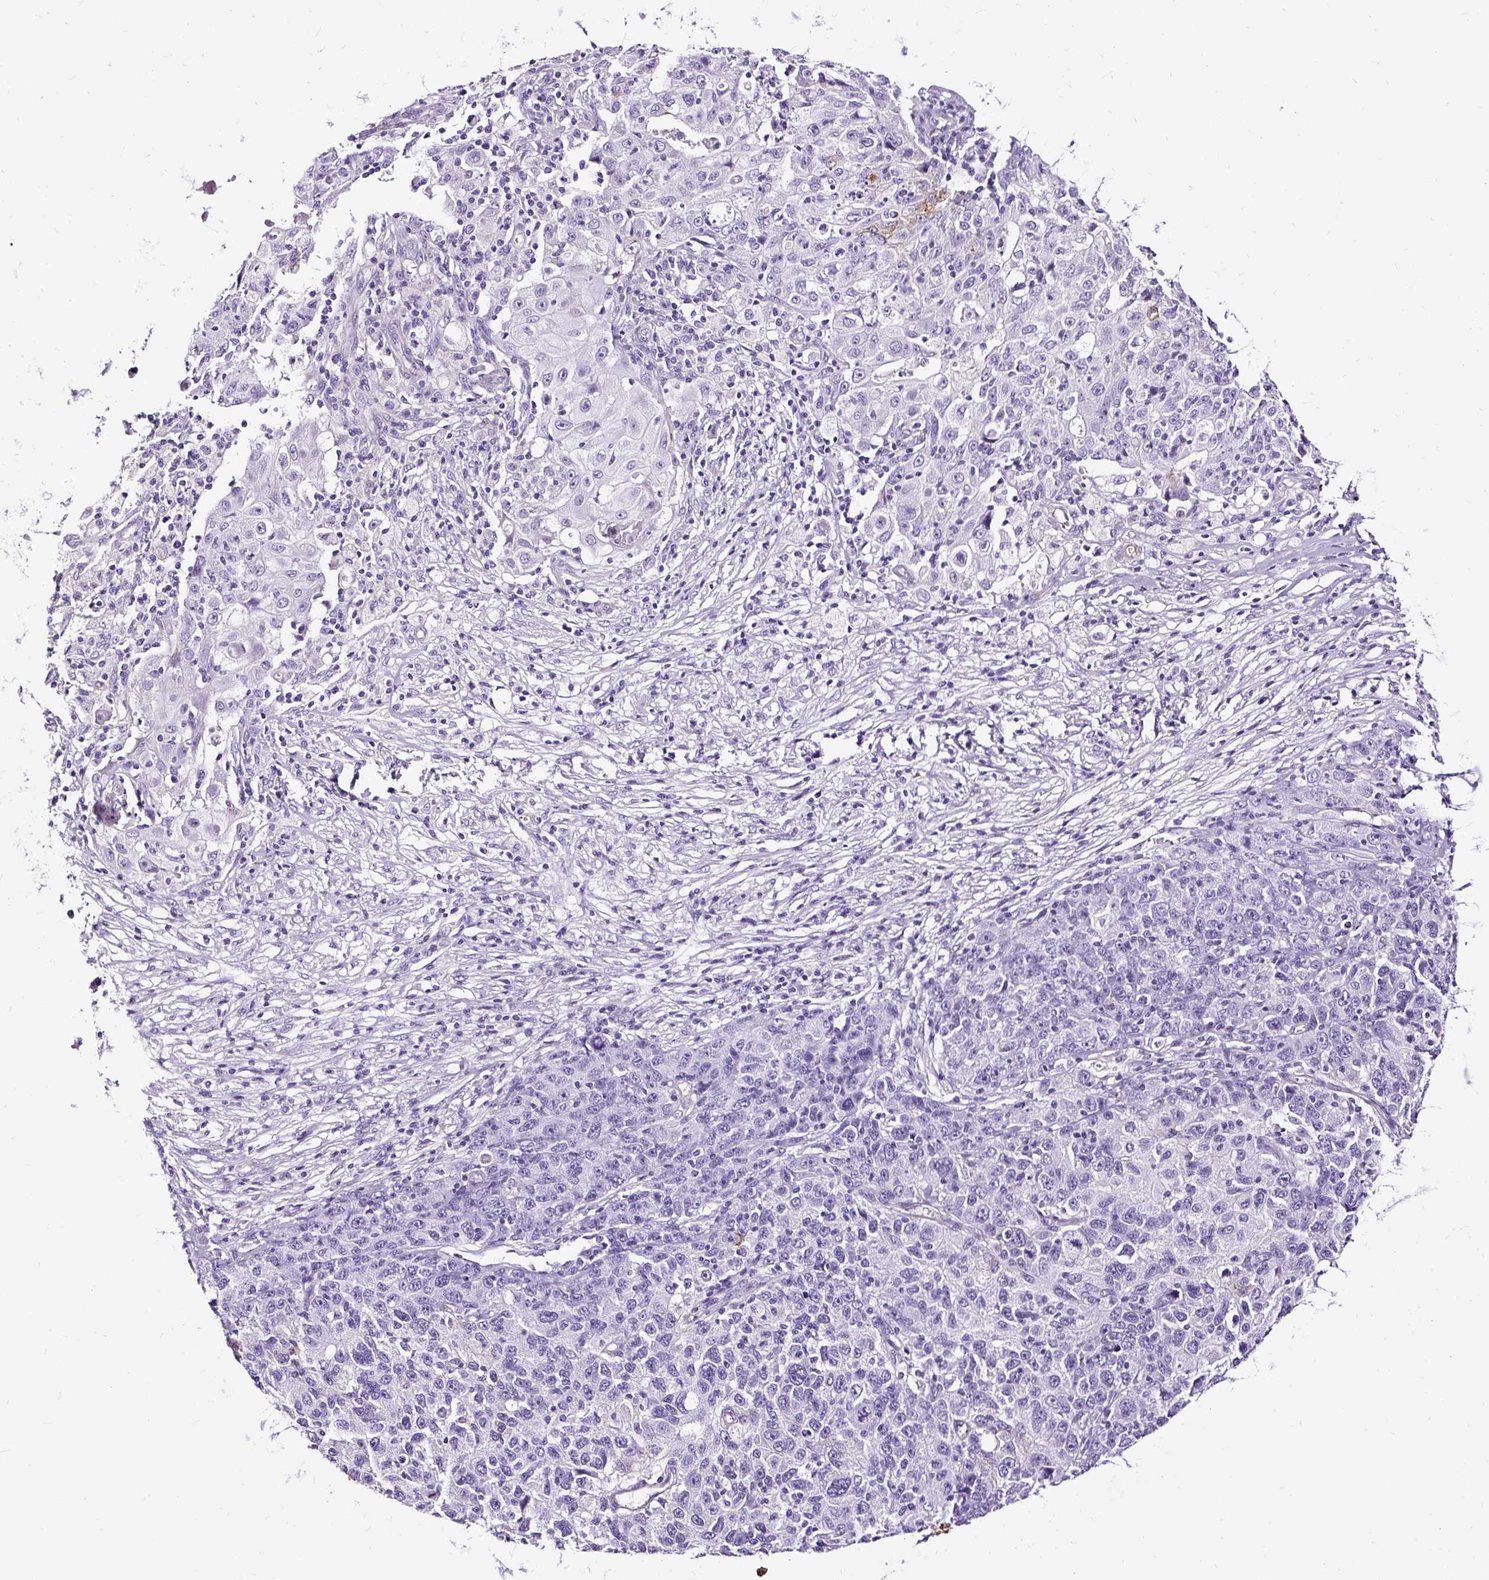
{"staining": {"intensity": "weak", "quantity": "<25%", "location": "cytoplasmic/membranous"}, "tissue": "ovarian cancer", "cell_type": "Tumor cells", "image_type": "cancer", "snomed": [{"axis": "morphology", "description": "Carcinoma, endometroid"}, {"axis": "topography", "description": "Ovary"}], "caption": "IHC histopathology image of neoplastic tissue: ovarian cancer (endometroid carcinoma) stained with DAB demonstrates no significant protein staining in tumor cells.", "gene": "SLC7A8", "patient": {"sex": "female", "age": 42}}